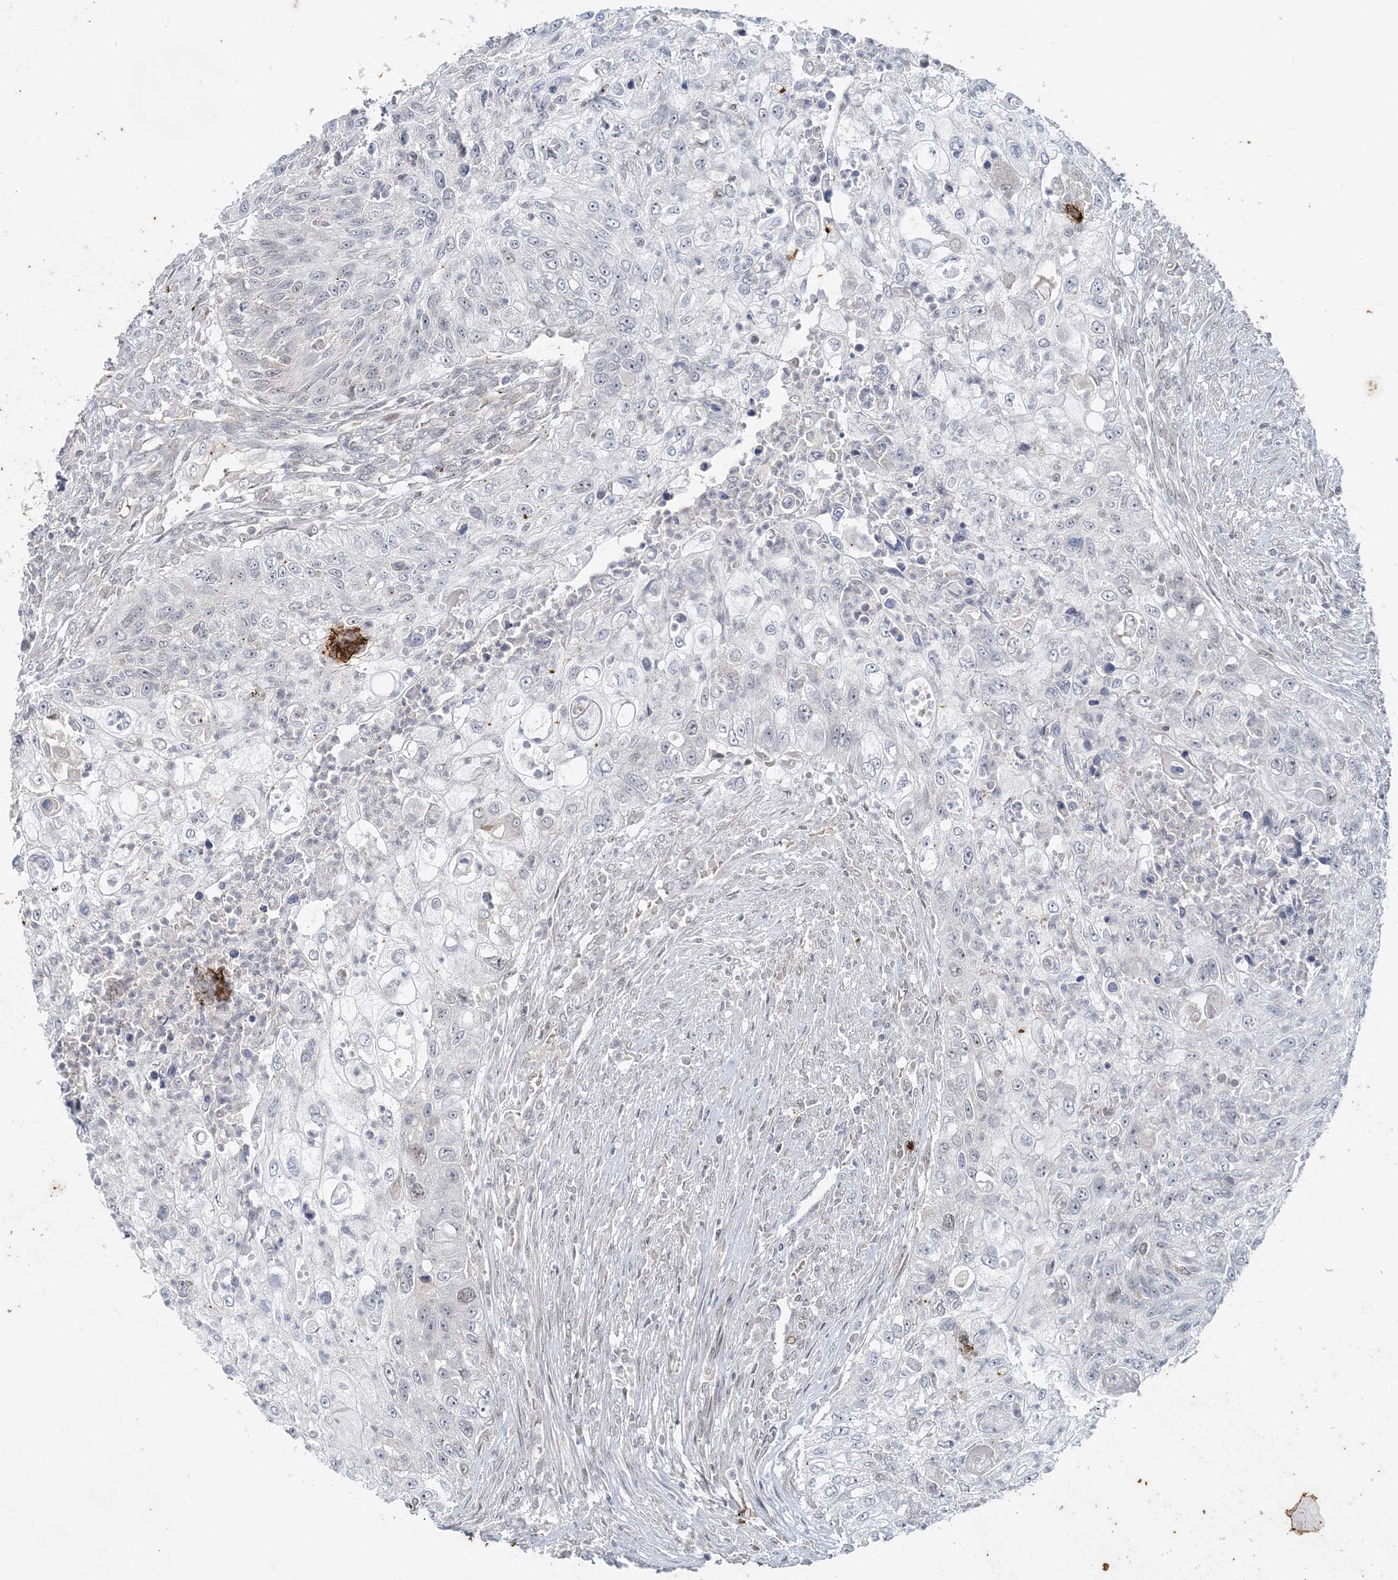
{"staining": {"intensity": "negative", "quantity": "none", "location": "none"}, "tissue": "urothelial cancer", "cell_type": "Tumor cells", "image_type": "cancer", "snomed": [{"axis": "morphology", "description": "Urothelial carcinoma, High grade"}, {"axis": "topography", "description": "Urinary bladder"}], "caption": "High-grade urothelial carcinoma was stained to show a protein in brown. There is no significant expression in tumor cells.", "gene": "LEXM", "patient": {"sex": "female", "age": 60}}